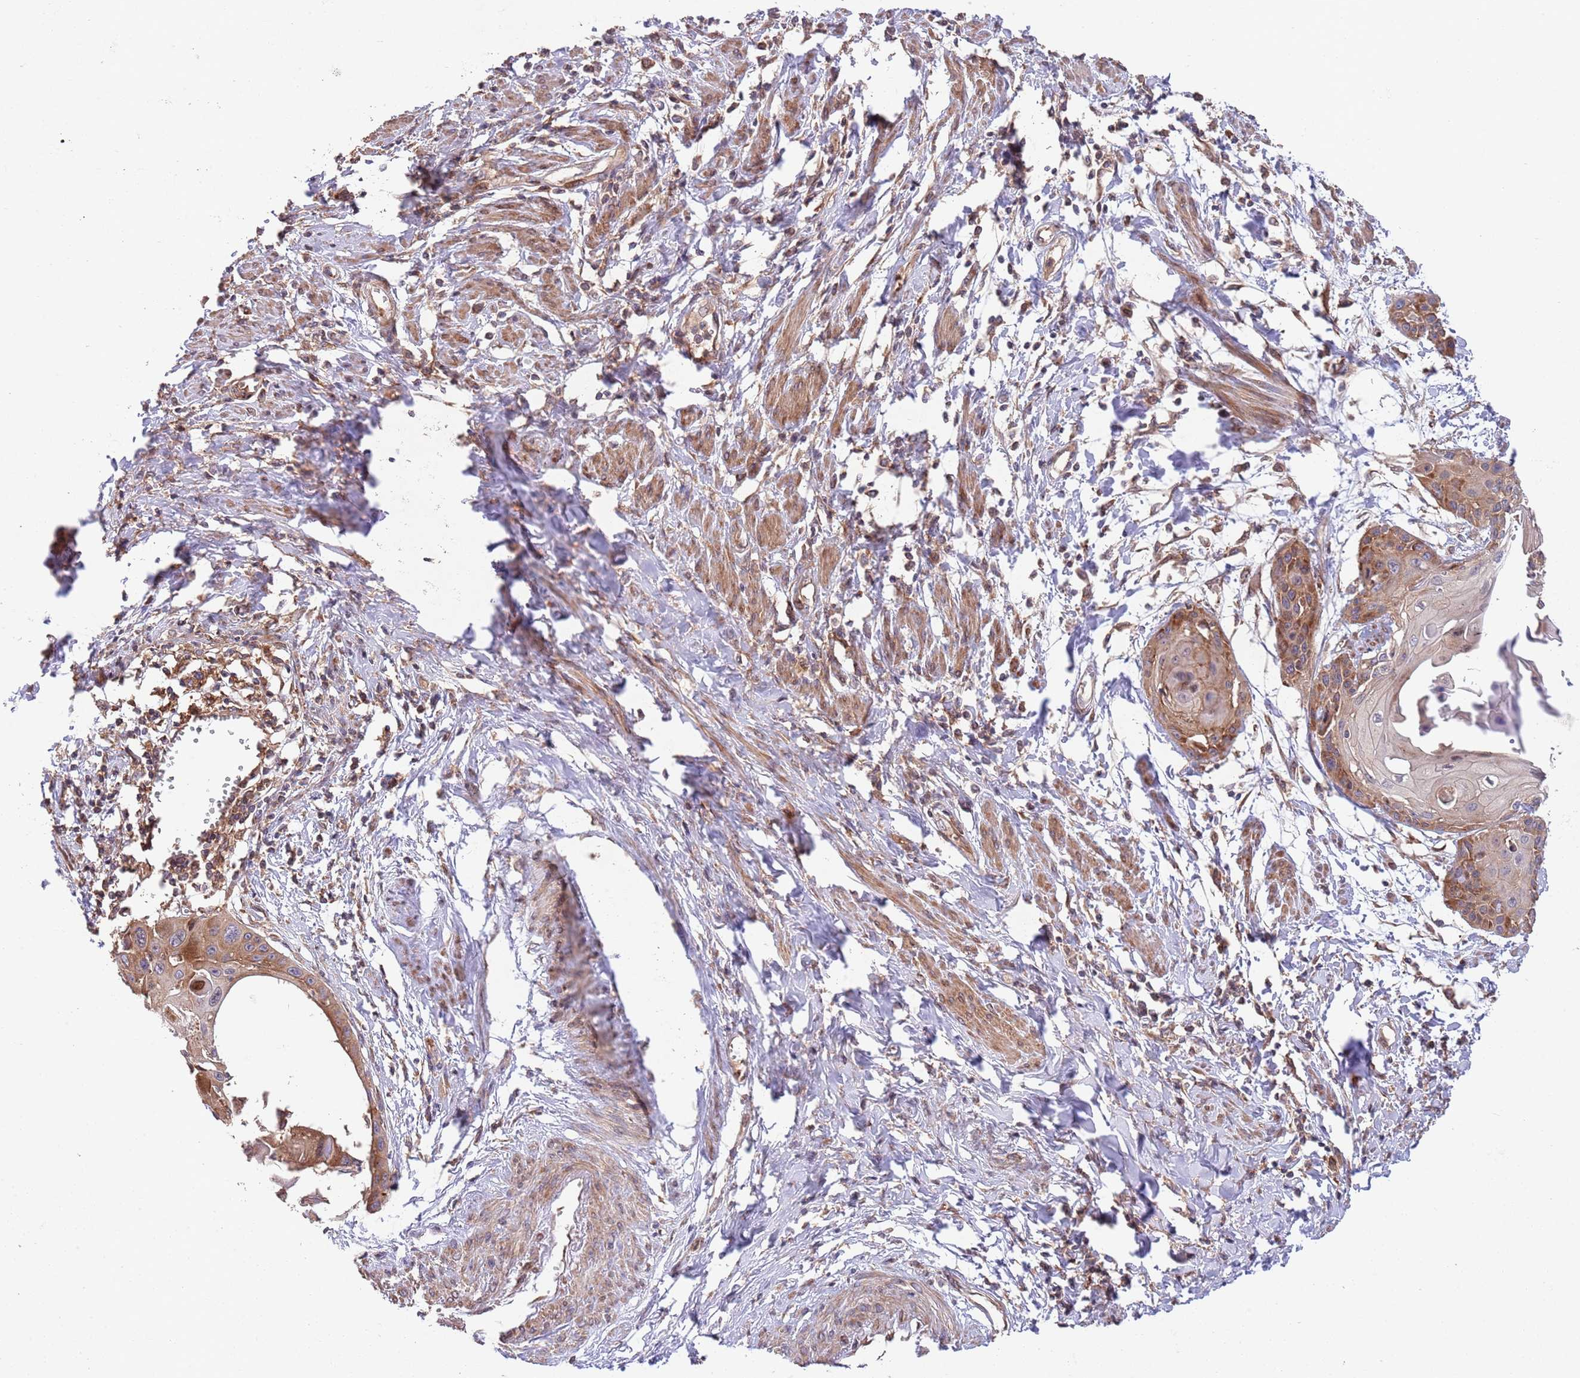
{"staining": {"intensity": "moderate", "quantity": "25%-75%", "location": "cytoplasmic/membranous"}, "tissue": "cervical cancer", "cell_type": "Tumor cells", "image_type": "cancer", "snomed": [{"axis": "morphology", "description": "Squamous cell carcinoma, NOS"}, {"axis": "topography", "description": "Cervix"}], "caption": "The photomicrograph reveals immunohistochemical staining of squamous cell carcinoma (cervical). There is moderate cytoplasmic/membranous expression is seen in approximately 25%-75% of tumor cells.", "gene": "RNF19B", "patient": {"sex": "female", "age": 57}}